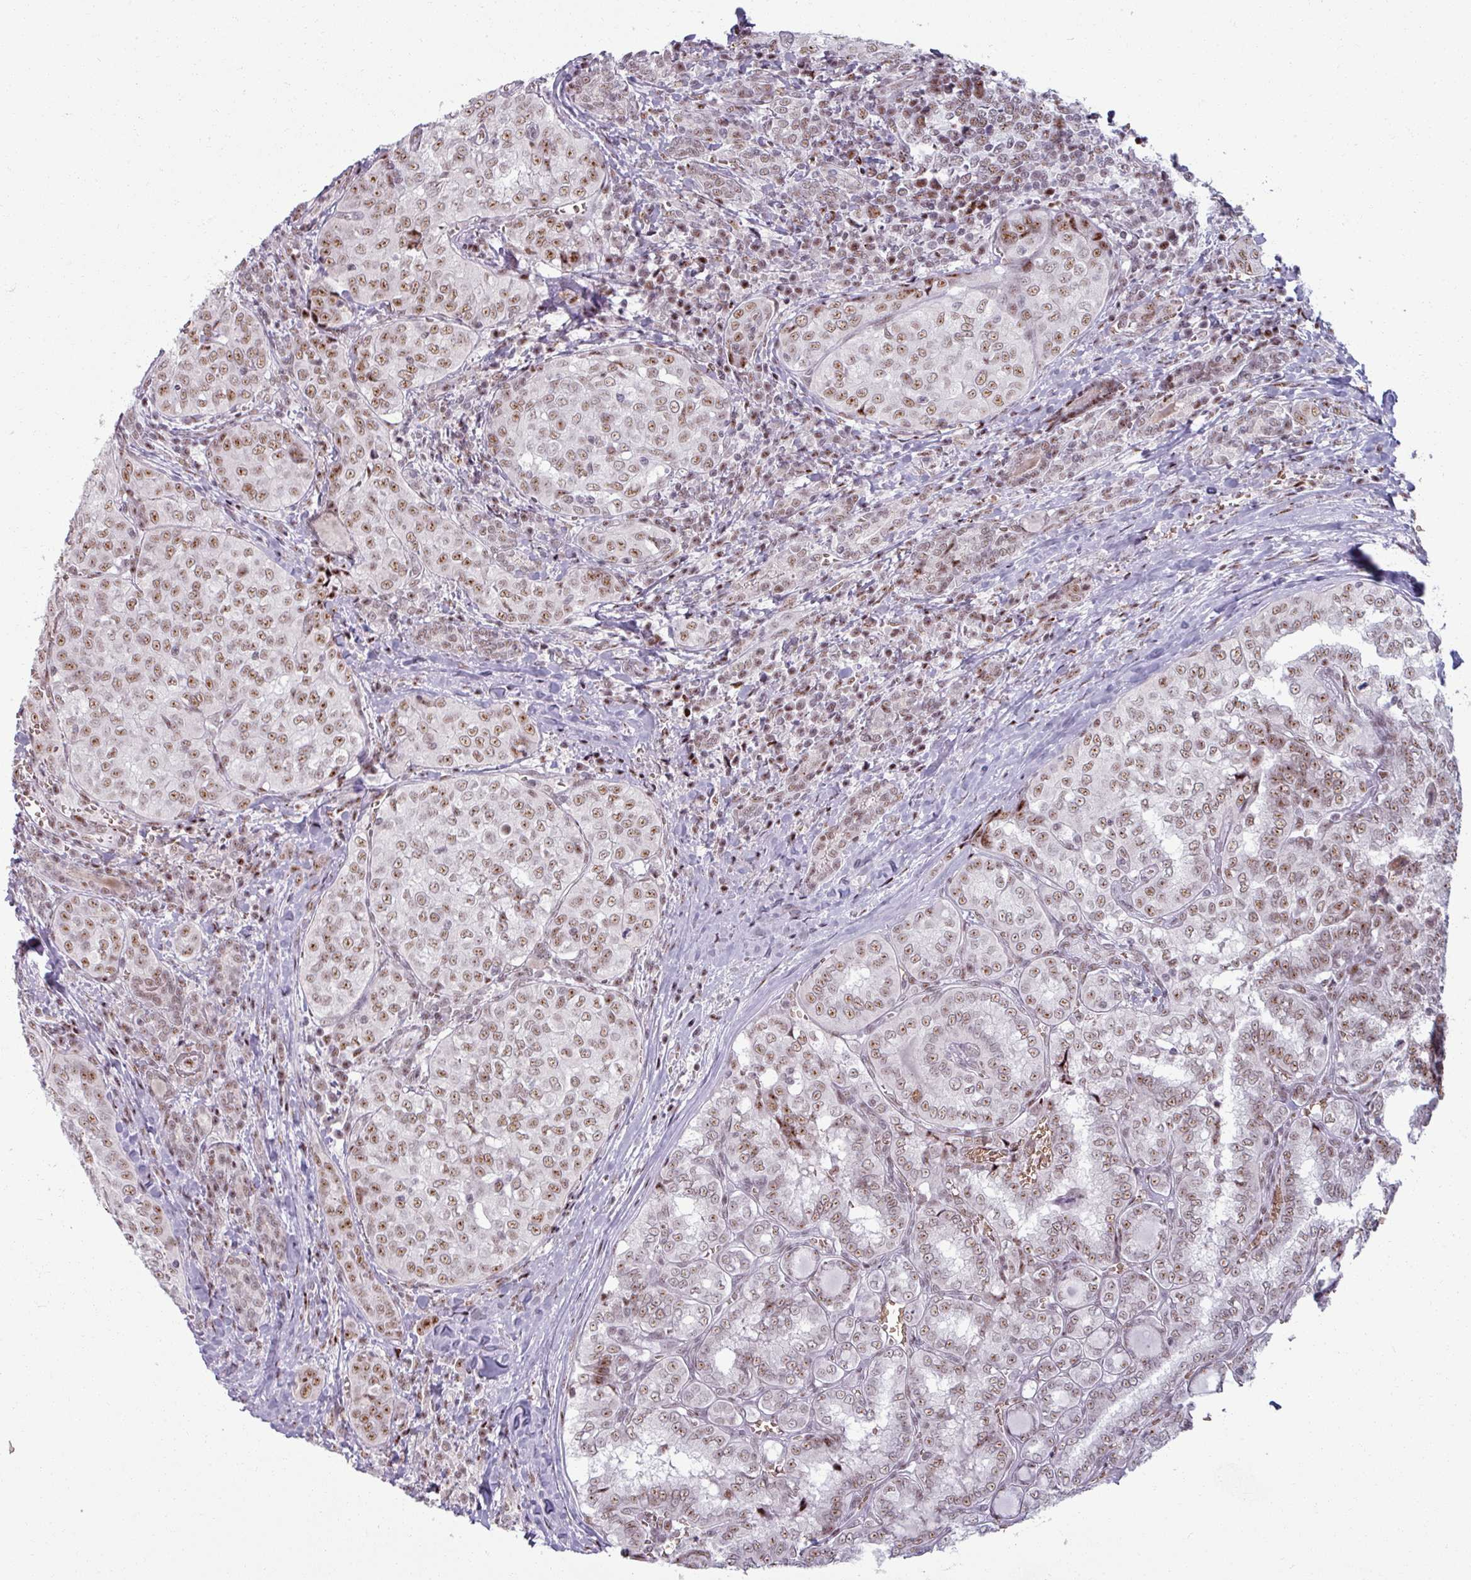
{"staining": {"intensity": "moderate", "quantity": ">75%", "location": "nuclear"}, "tissue": "thyroid cancer", "cell_type": "Tumor cells", "image_type": "cancer", "snomed": [{"axis": "morphology", "description": "Papillary adenocarcinoma, NOS"}, {"axis": "topography", "description": "Thyroid gland"}], "caption": "Moderate nuclear expression is identified in about >75% of tumor cells in thyroid papillary adenocarcinoma. The staining is performed using DAB brown chromogen to label protein expression. The nuclei are counter-stained blue using hematoxylin.", "gene": "NCOR1", "patient": {"sex": "female", "age": 30}}